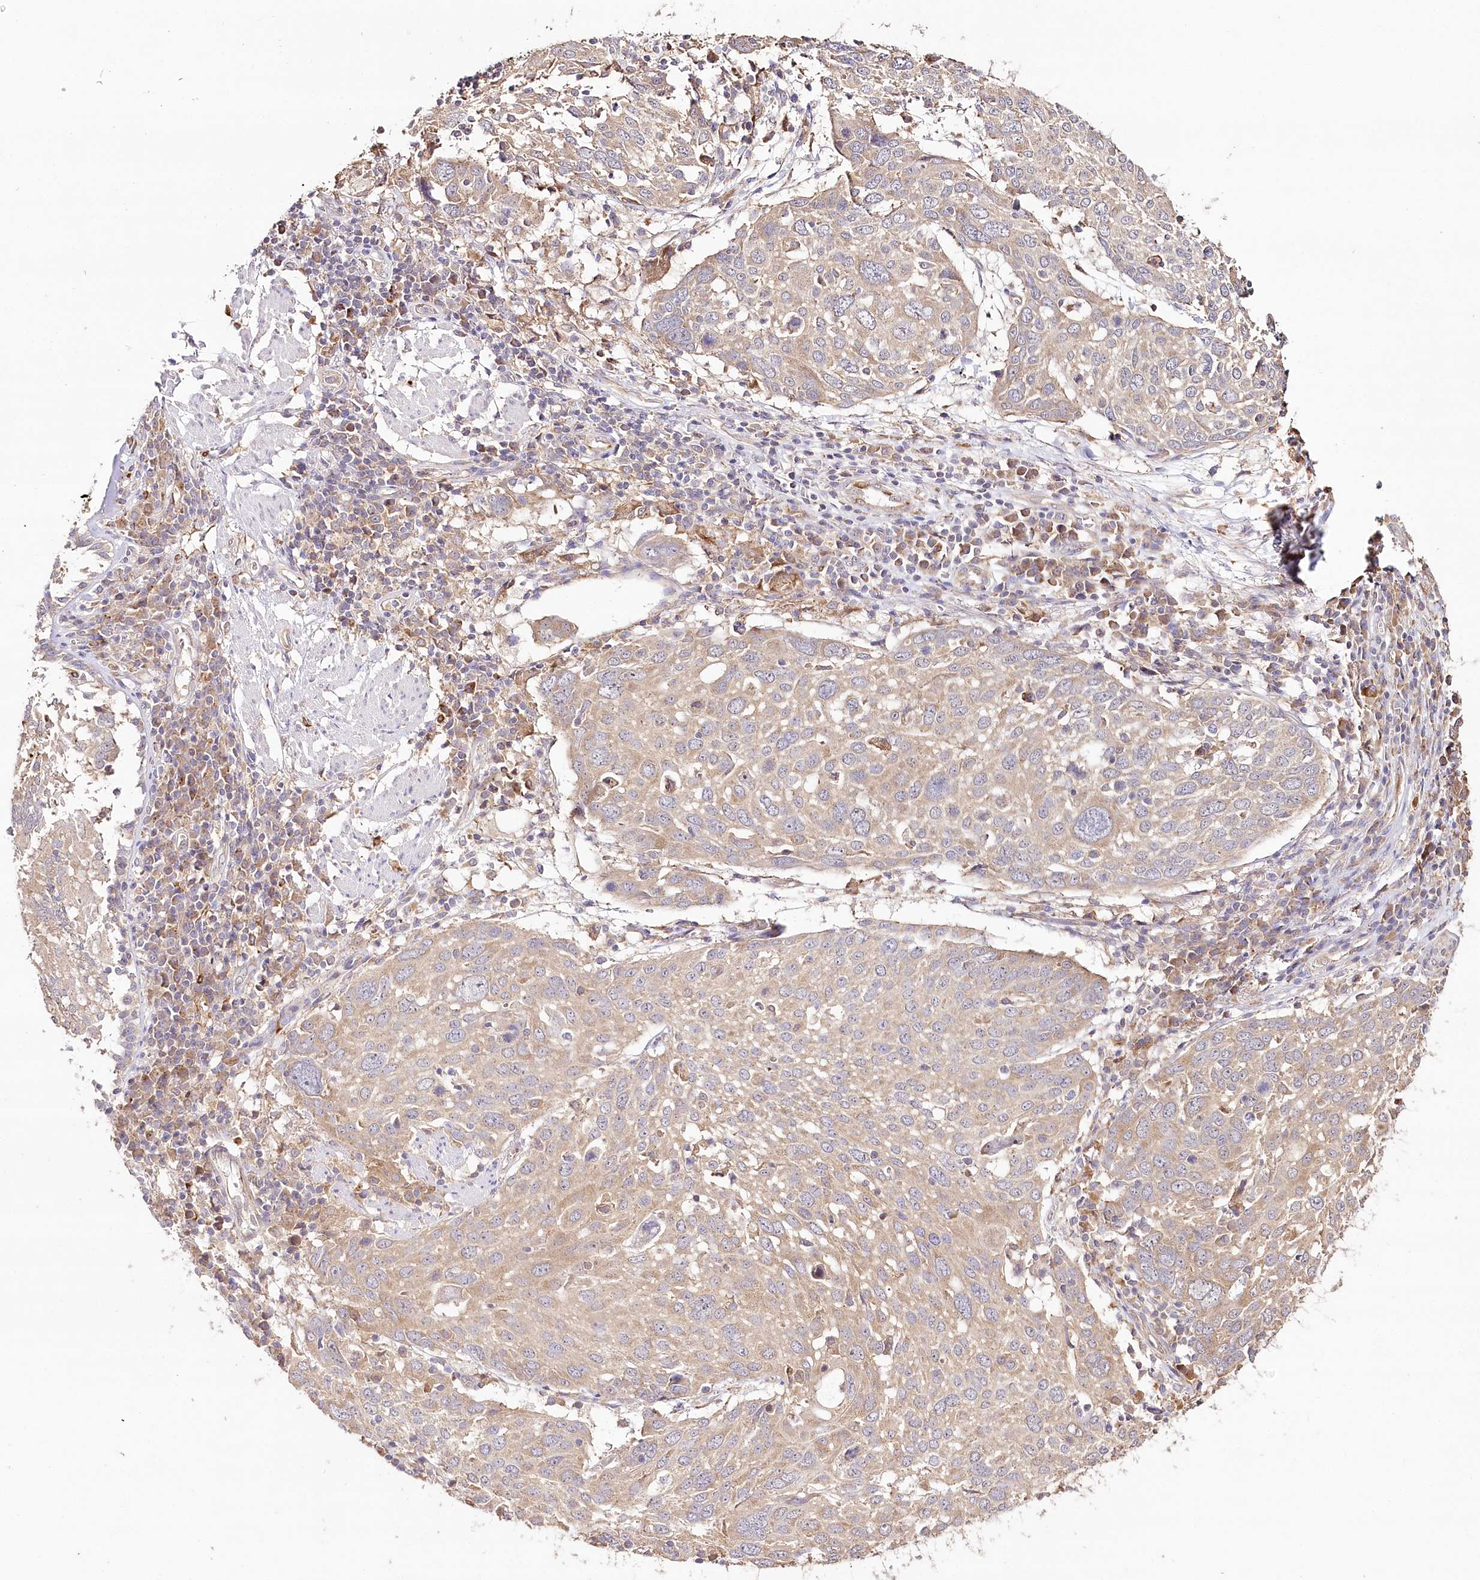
{"staining": {"intensity": "weak", "quantity": ">75%", "location": "cytoplasmic/membranous"}, "tissue": "lung cancer", "cell_type": "Tumor cells", "image_type": "cancer", "snomed": [{"axis": "morphology", "description": "Squamous cell carcinoma, NOS"}, {"axis": "topography", "description": "Lung"}], "caption": "Lung squamous cell carcinoma was stained to show a protein in brown. There is low levels of weak cytoplasmic/membranous positivity in about >75% of tumor cells. Nuclei are stained in blue.", "gene": "DMXL1", "patient": {"sex": "male", "age": 65}}